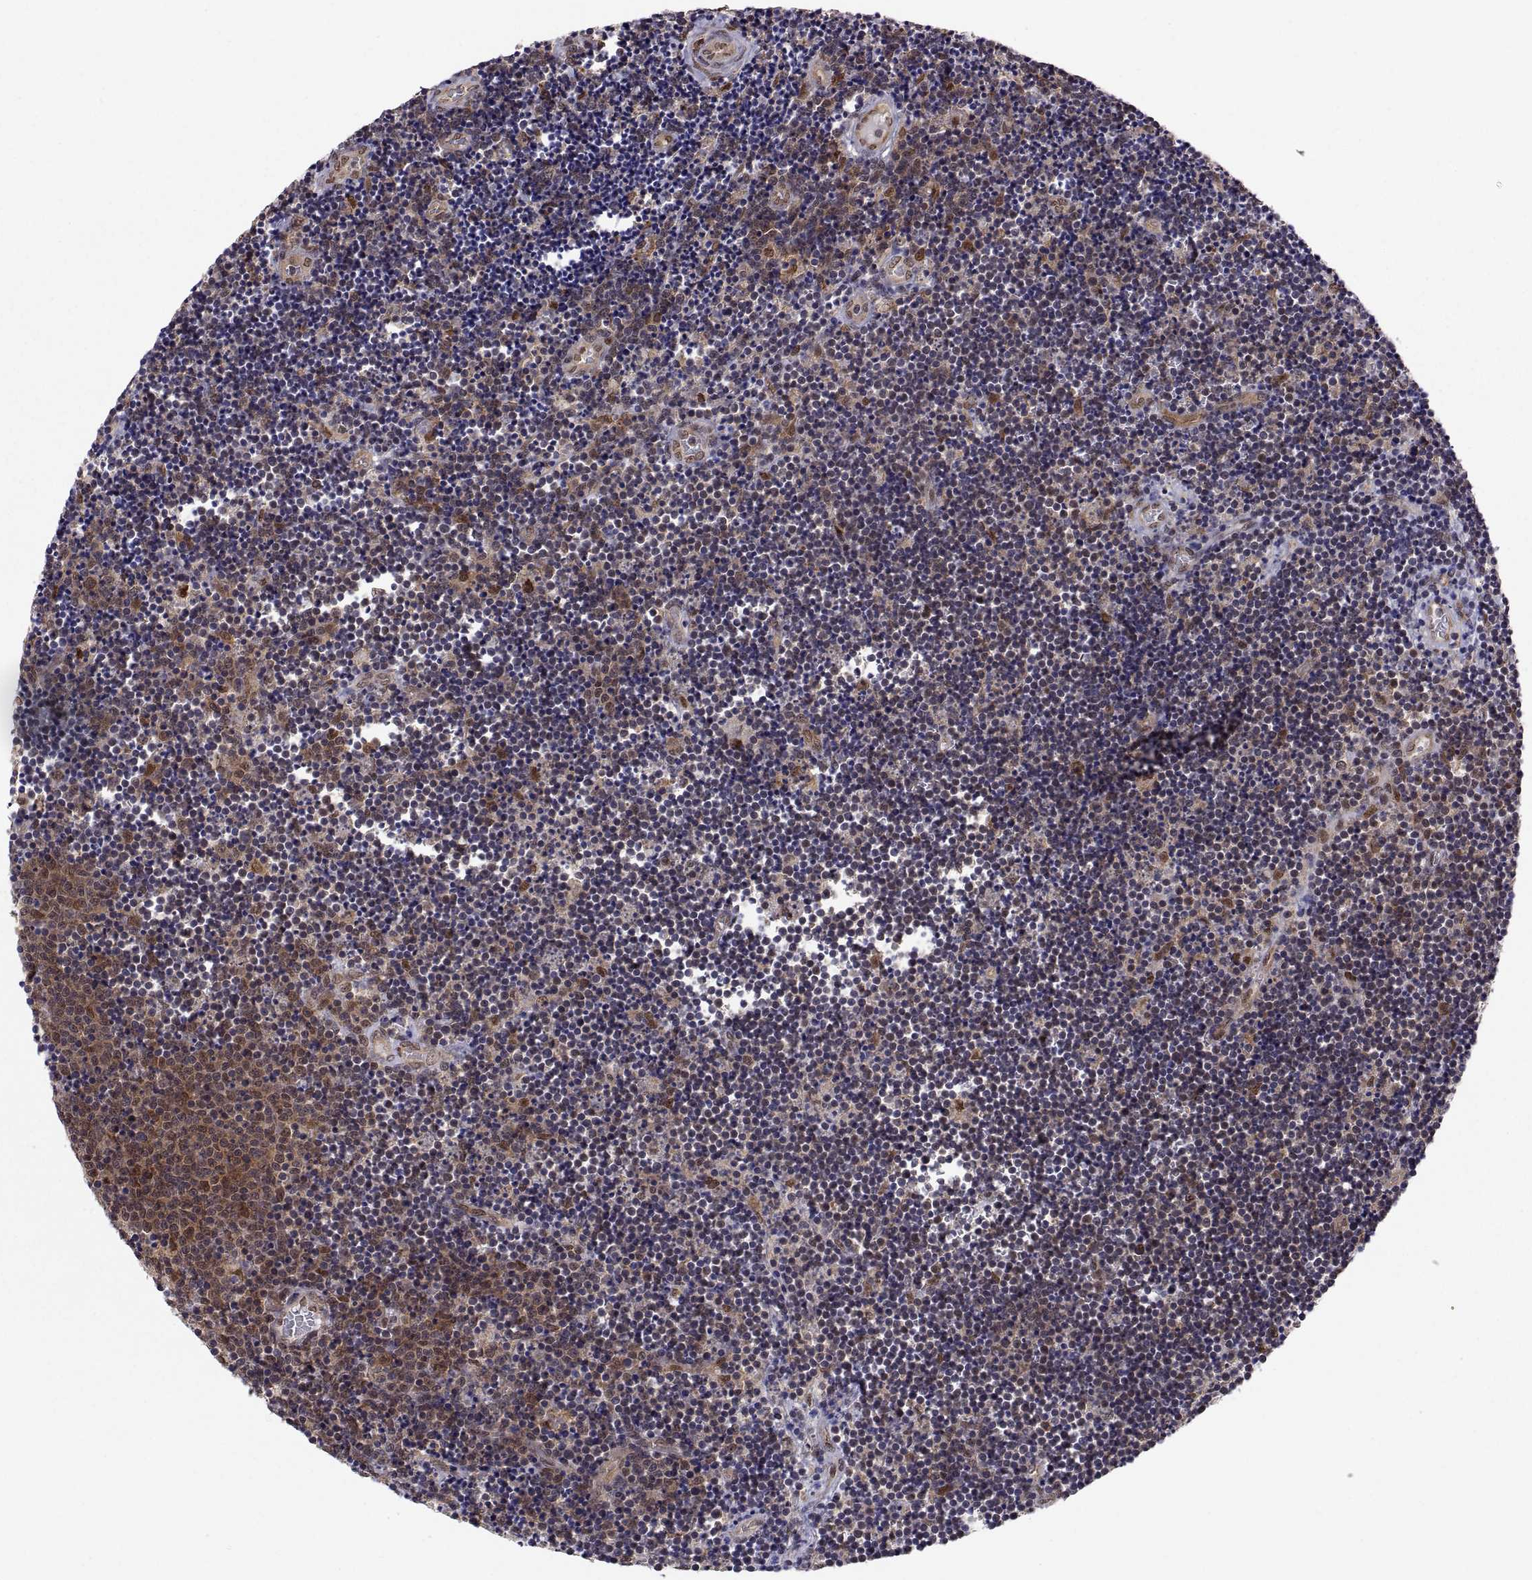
{"staining": {"intensity": "moderate", "quantity": ">75%", "location": "cytoplasmic/membranous"}, "tissue": "lymphoma", "cell_type": "Tumor cells", "image_type": "cancer", "snomed": [{"axis": "morphology", "description": "Malignant lymphoma, non-Hodgkin's type, Low grade"}, {"axis": "topography", "description": "Brain"}], "caption": "Protein expression analysis of human lymphoma reveals moderate cytoplasmic/membranous staining in approximately >75% of tumor cells.", "gene": "PSMC2", "patient": {"sex": "female", "age": 66}}